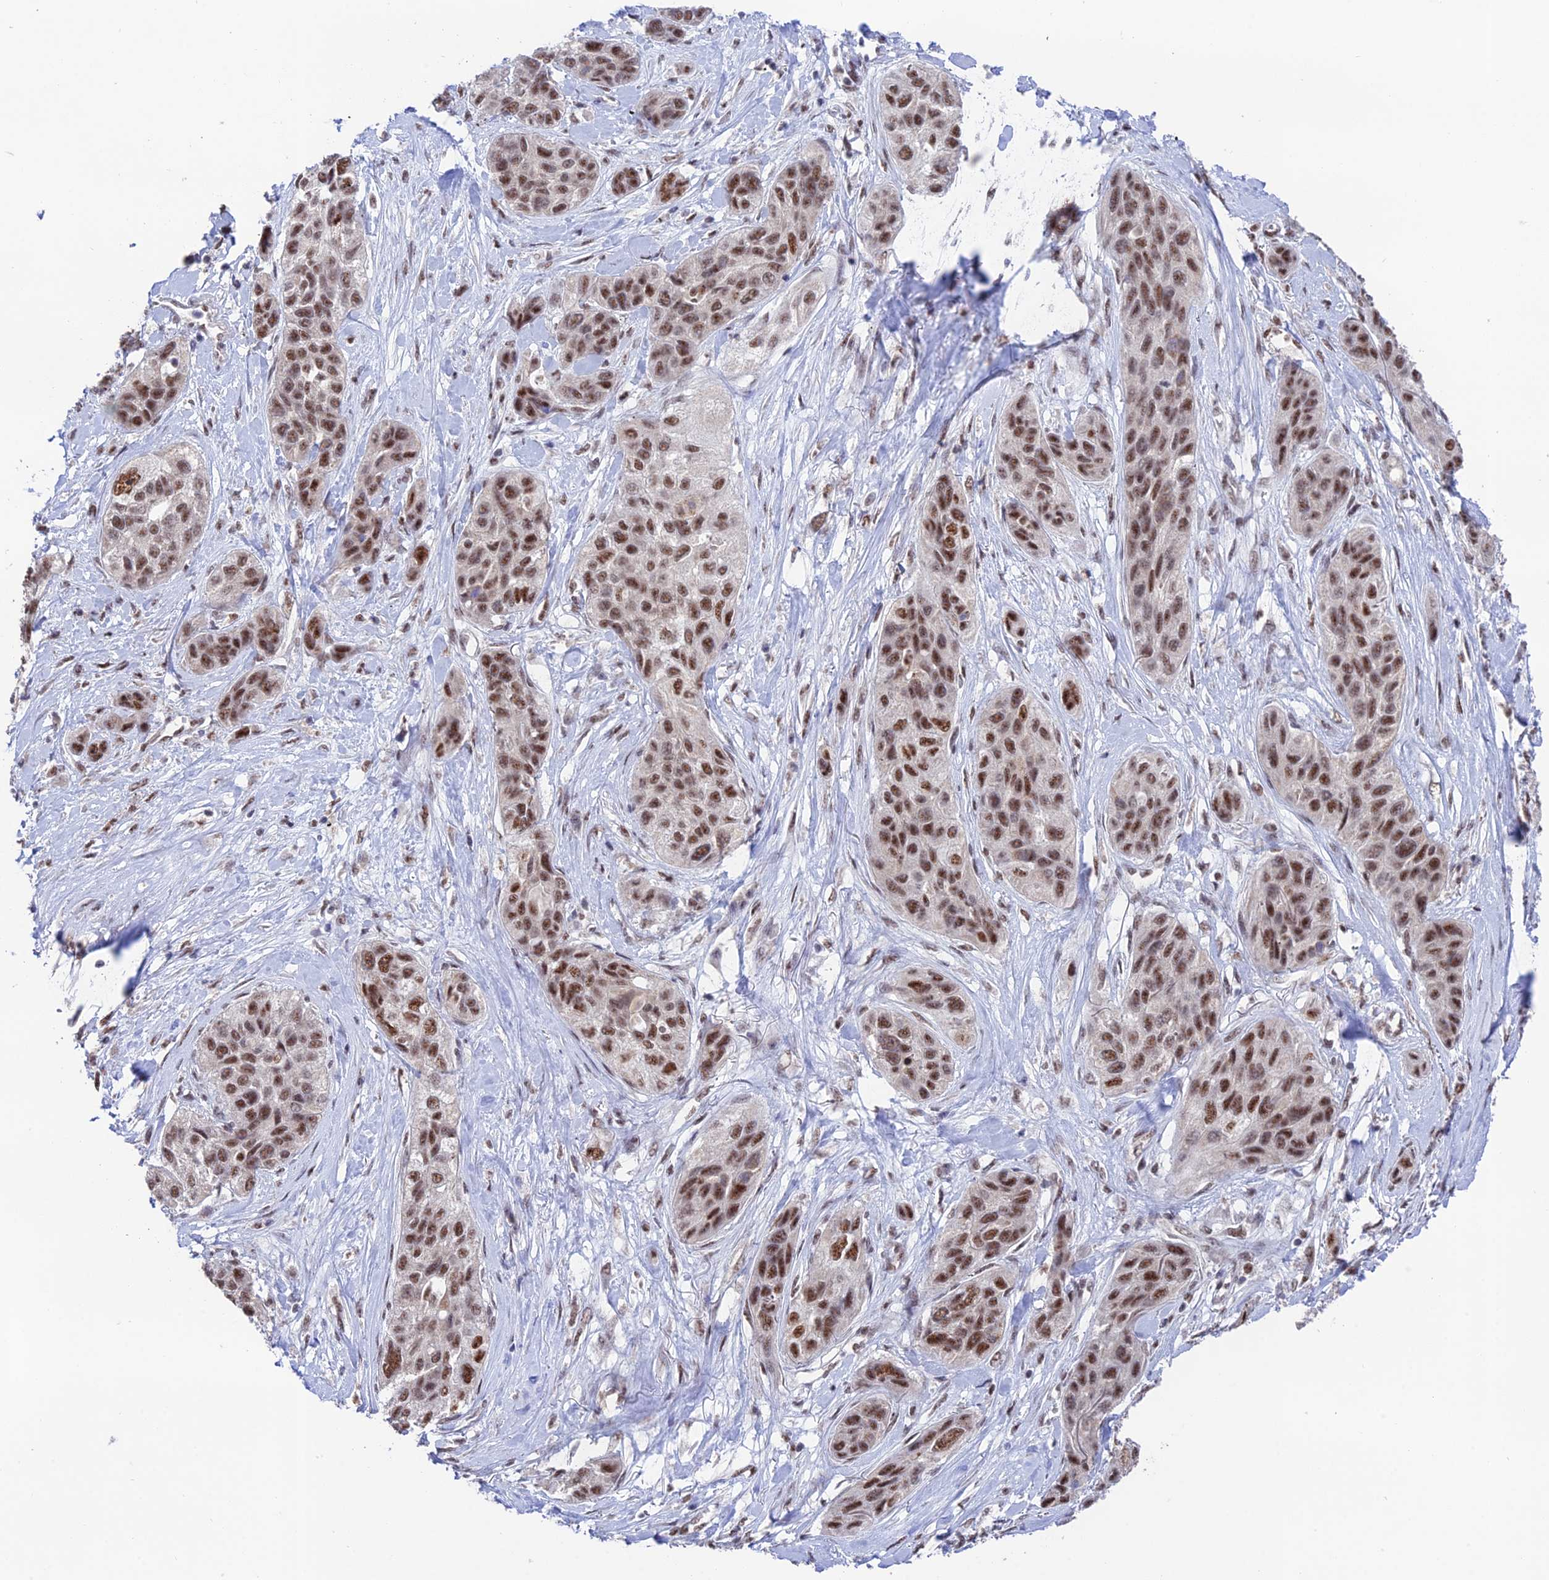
{"staining": {"intensity": "moderate", "quantity": ">75%", "location": "nuclear"}, "tissue": "lung cancer", "cell_type": "Tumor cells", "image_type": "cancer", "snomed": [{"axis": "morphology", "description": "Squamous cell carcinoma, NOS"}, {"axis": "topography", "description": "Lung"}], "caption": "An image of lung squamous cell carcinoma stained for a protein demonstrates moderate nuclear brown staining in tumor cells. The staining was performed using DAB to visualize the protein expression in brown, while the nuclei were stained in blue with hematoxylin (Magnification: 20x).", "gene": "THOC7", "patient": {"sex": "female", "age": 70}}